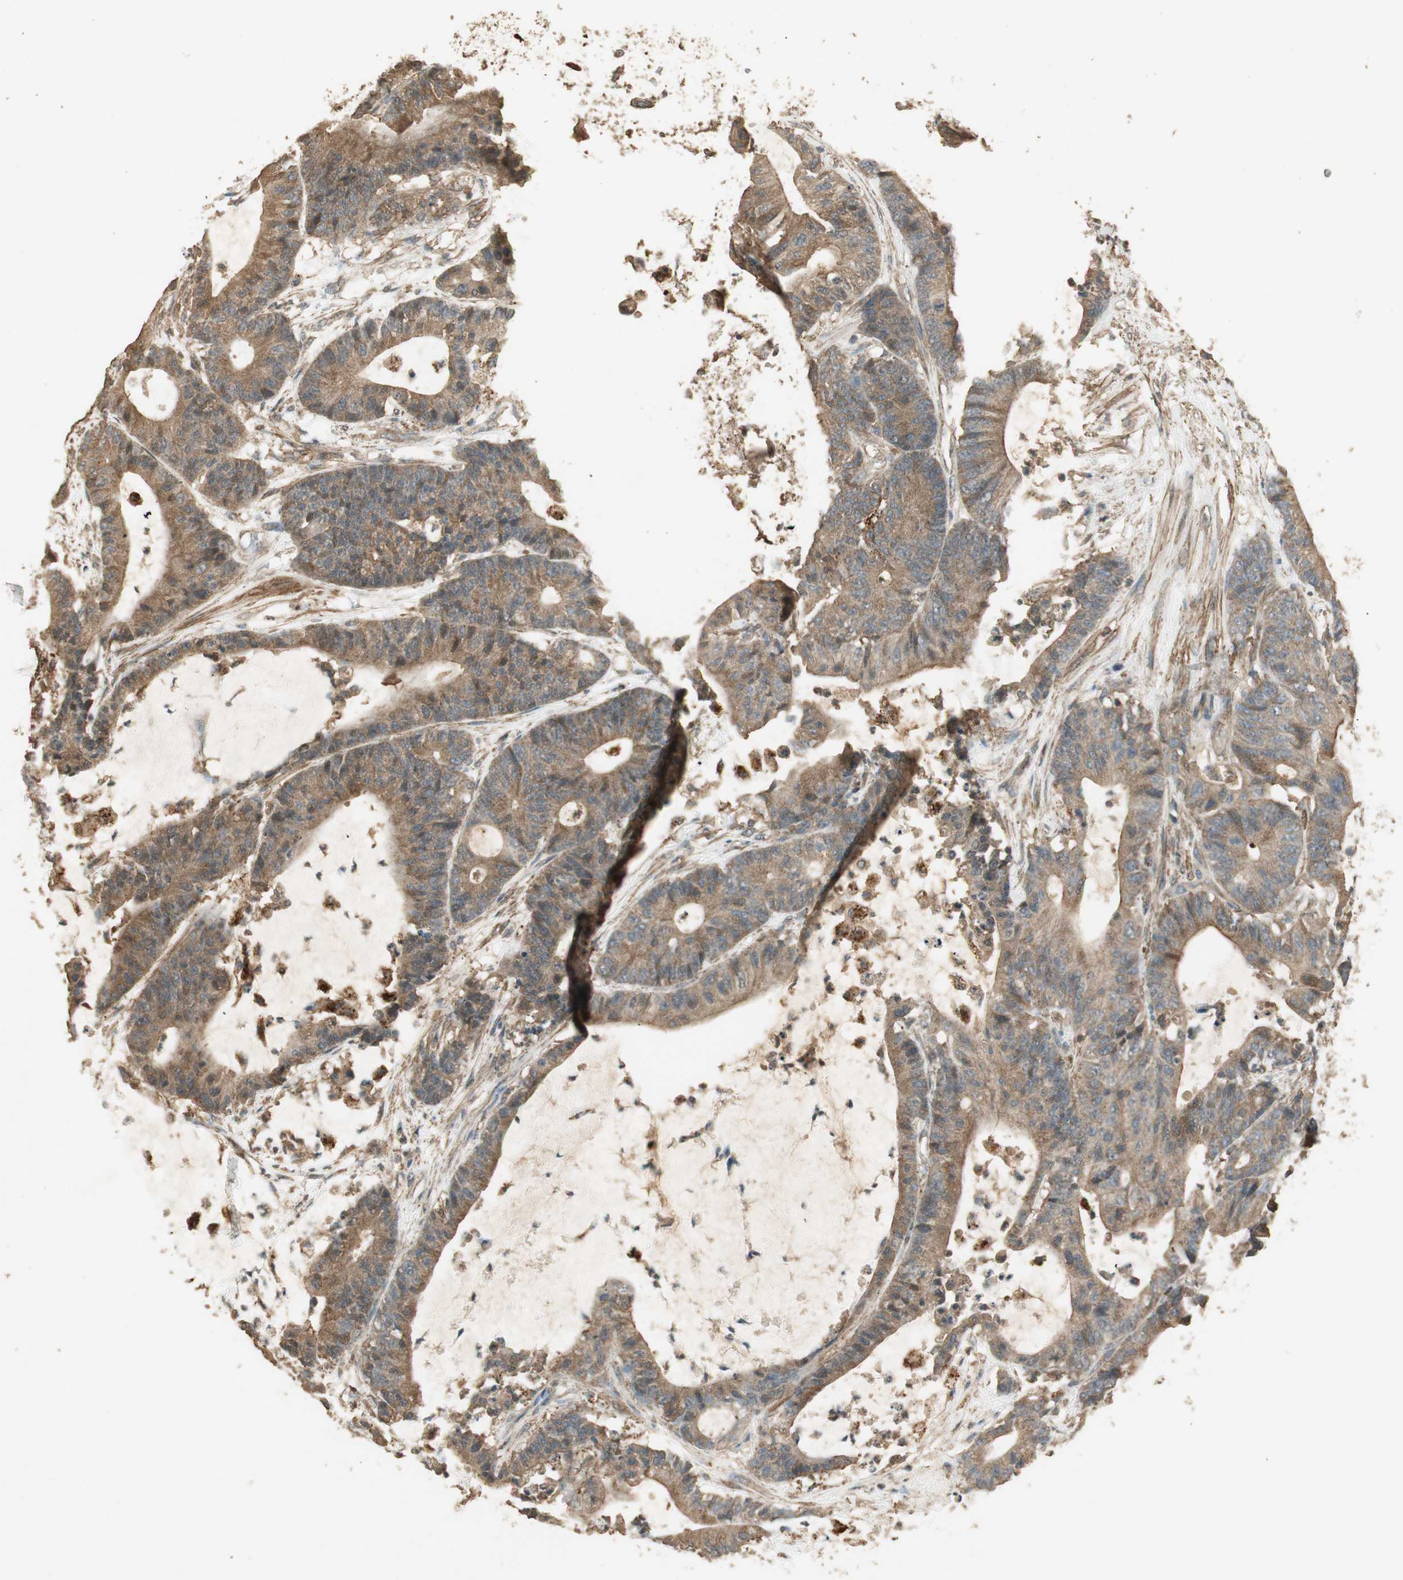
{"staining": {"intensity": "strong", "quantity": ">75%", "location": "cytoplasmic/membranous"}, "tissue": "colorectal cancer", "cell_type": "Tumor cells", "image_type": "cancer", "snomed": [{"axis": "morphology", "description": "Adenocarcinoma, NOS"}, {"axis": "topography", "description": "Colon"}], "caption": "Immunohistochemistry (IHC) of colorectal cancer (adenocarcinoma) shows high levels of strong cytoplasmic/membranous positivity in approximately >75% of tumor cells.", "gene": "USP2", "patient": {"sex": "female", "age": 84}}